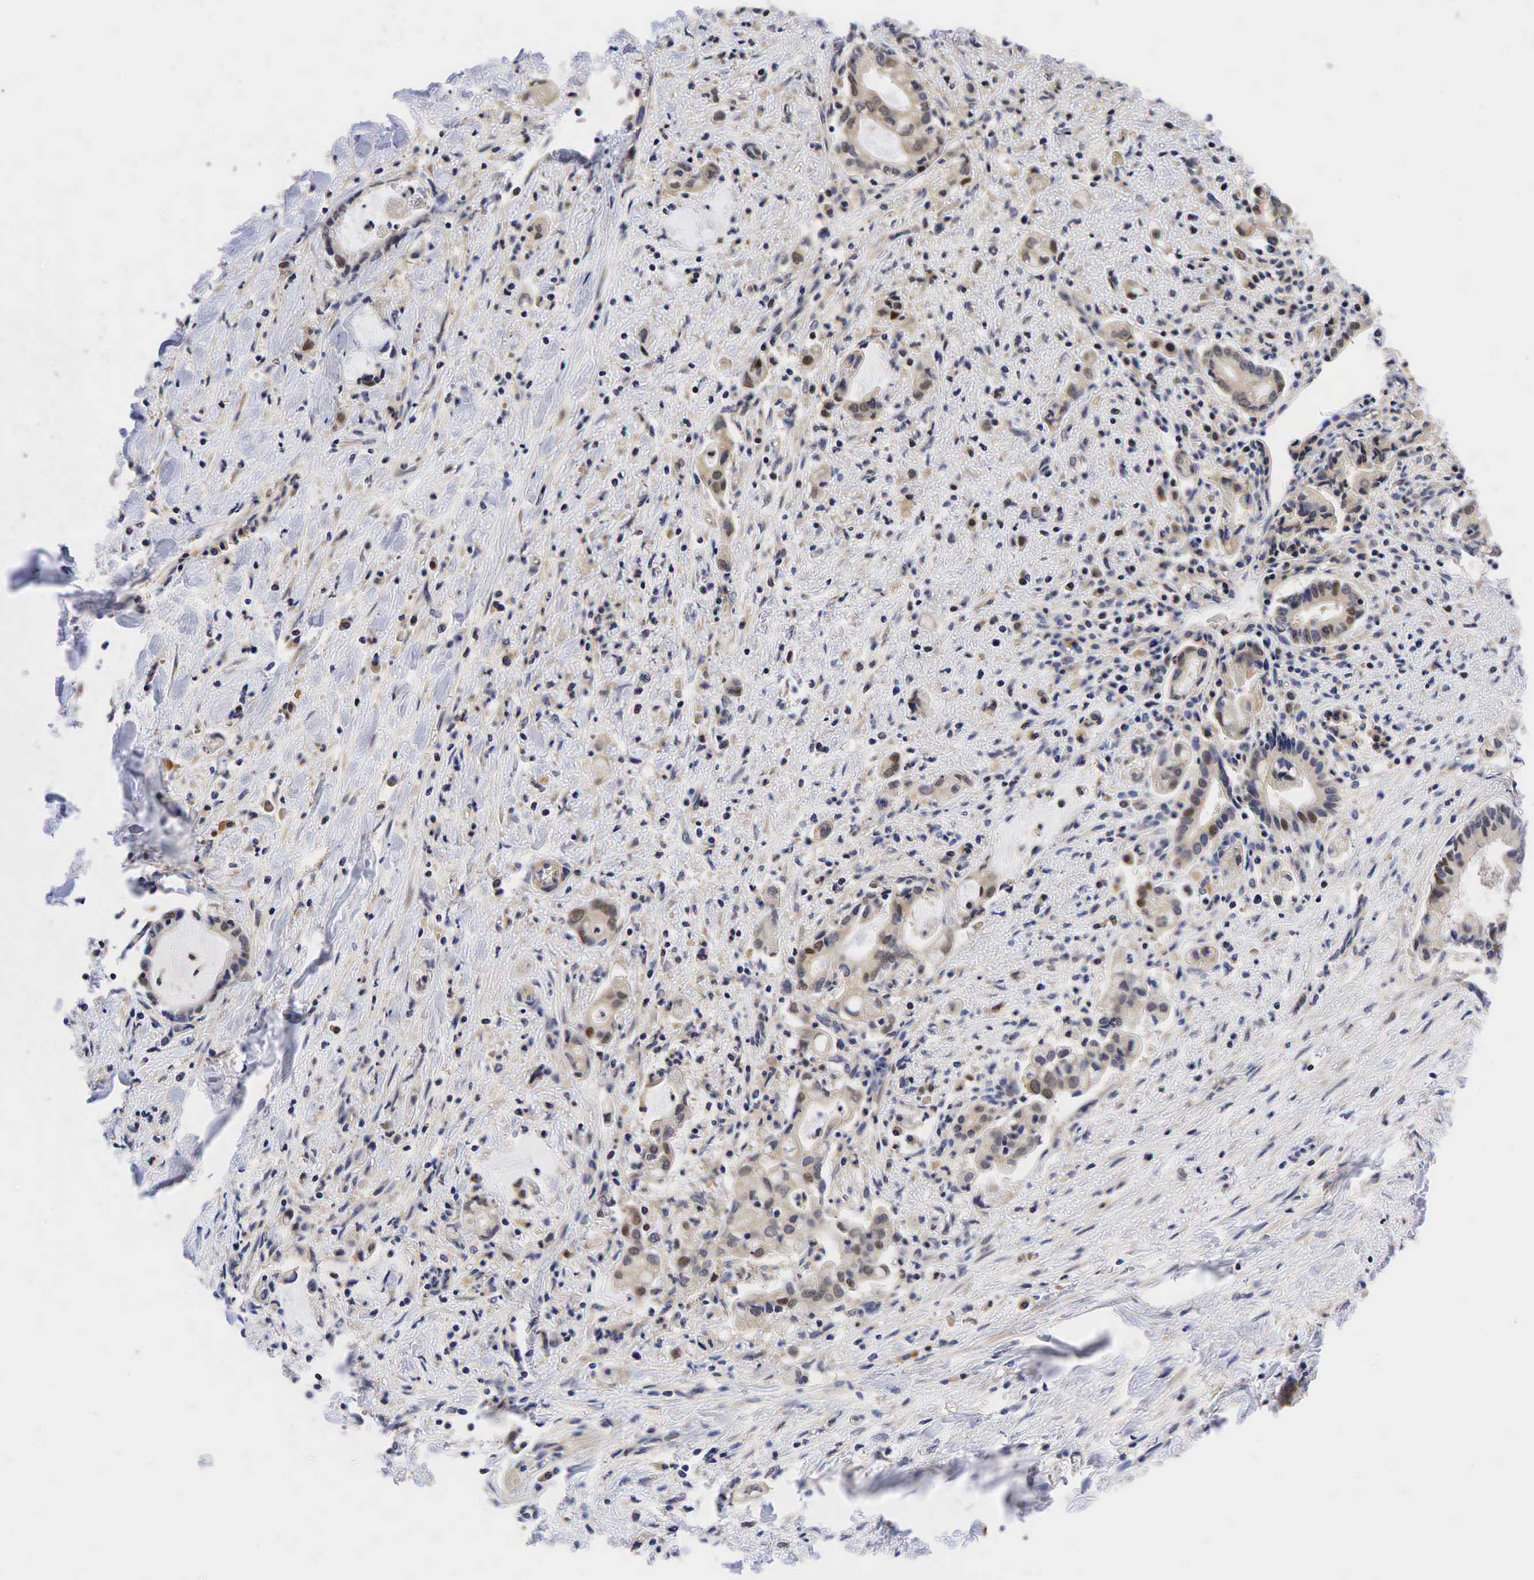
{"staining": {"intensity": "moderate", "quantity": "<25%", "location": "nuclear"}, "tissue": "liver cancer", "cell_type": "Tumor cells", "image_type": "cancer", "snomed": [{"axis": "morphology", "description": "Cholangiocarcinoma"}, {"axis": "topography", "description": "Liver"}], "caption": "A high-resolution histopathology image shows immunohistochemistry (IHC) staining of cholangiocarcinoma (liver), which demonstrates moderate nuclear expression in about <25% of tumor cells. (Stains: DAB in brown, nuclei in blue, Microscopy: brightfield microscopy at high magnification).", "gene": "CCND1", "patient": {"sex": "male", "age": 57}}